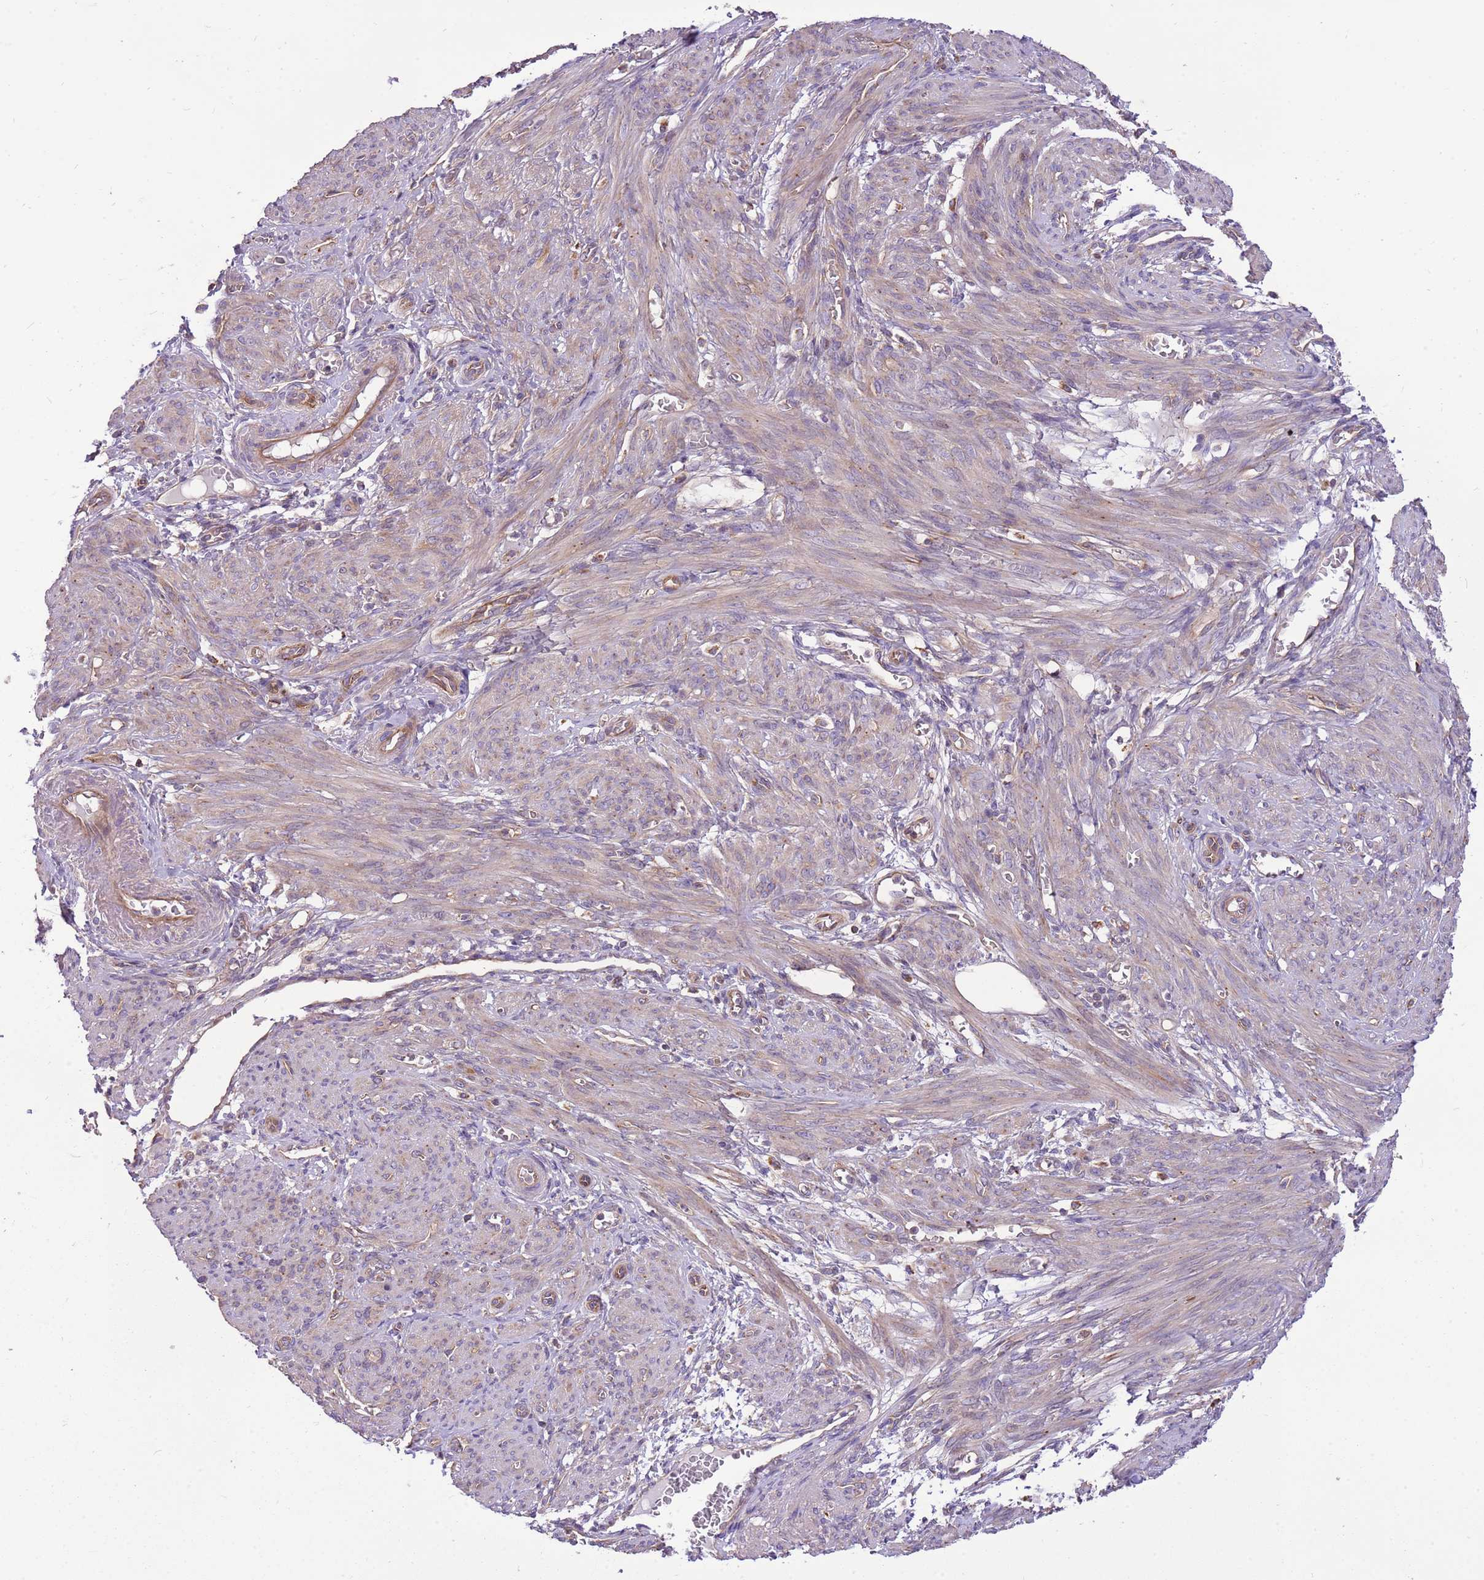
{"staining": {"intensity": "weak", "quantity": "25%-75%", "location": "cytoplasmic/membranous"}, "tissue": "smooth muscle", "cell_type": "Smooth muscle cells", "image_type": "normal", "snomed": [{"axis": "morphology", "description": "Normal tissue, NOS"}, {"axis": "topography", "description": "Smooth muscle"}], "caption": "The immunohistochemical stain highlights weak cytoplasmic/membranous positivity in smooth muscle cells of unremarkable smooth muscle.", "gene": "WASHC4", "patient": {"sex": "female", "age": 39}}